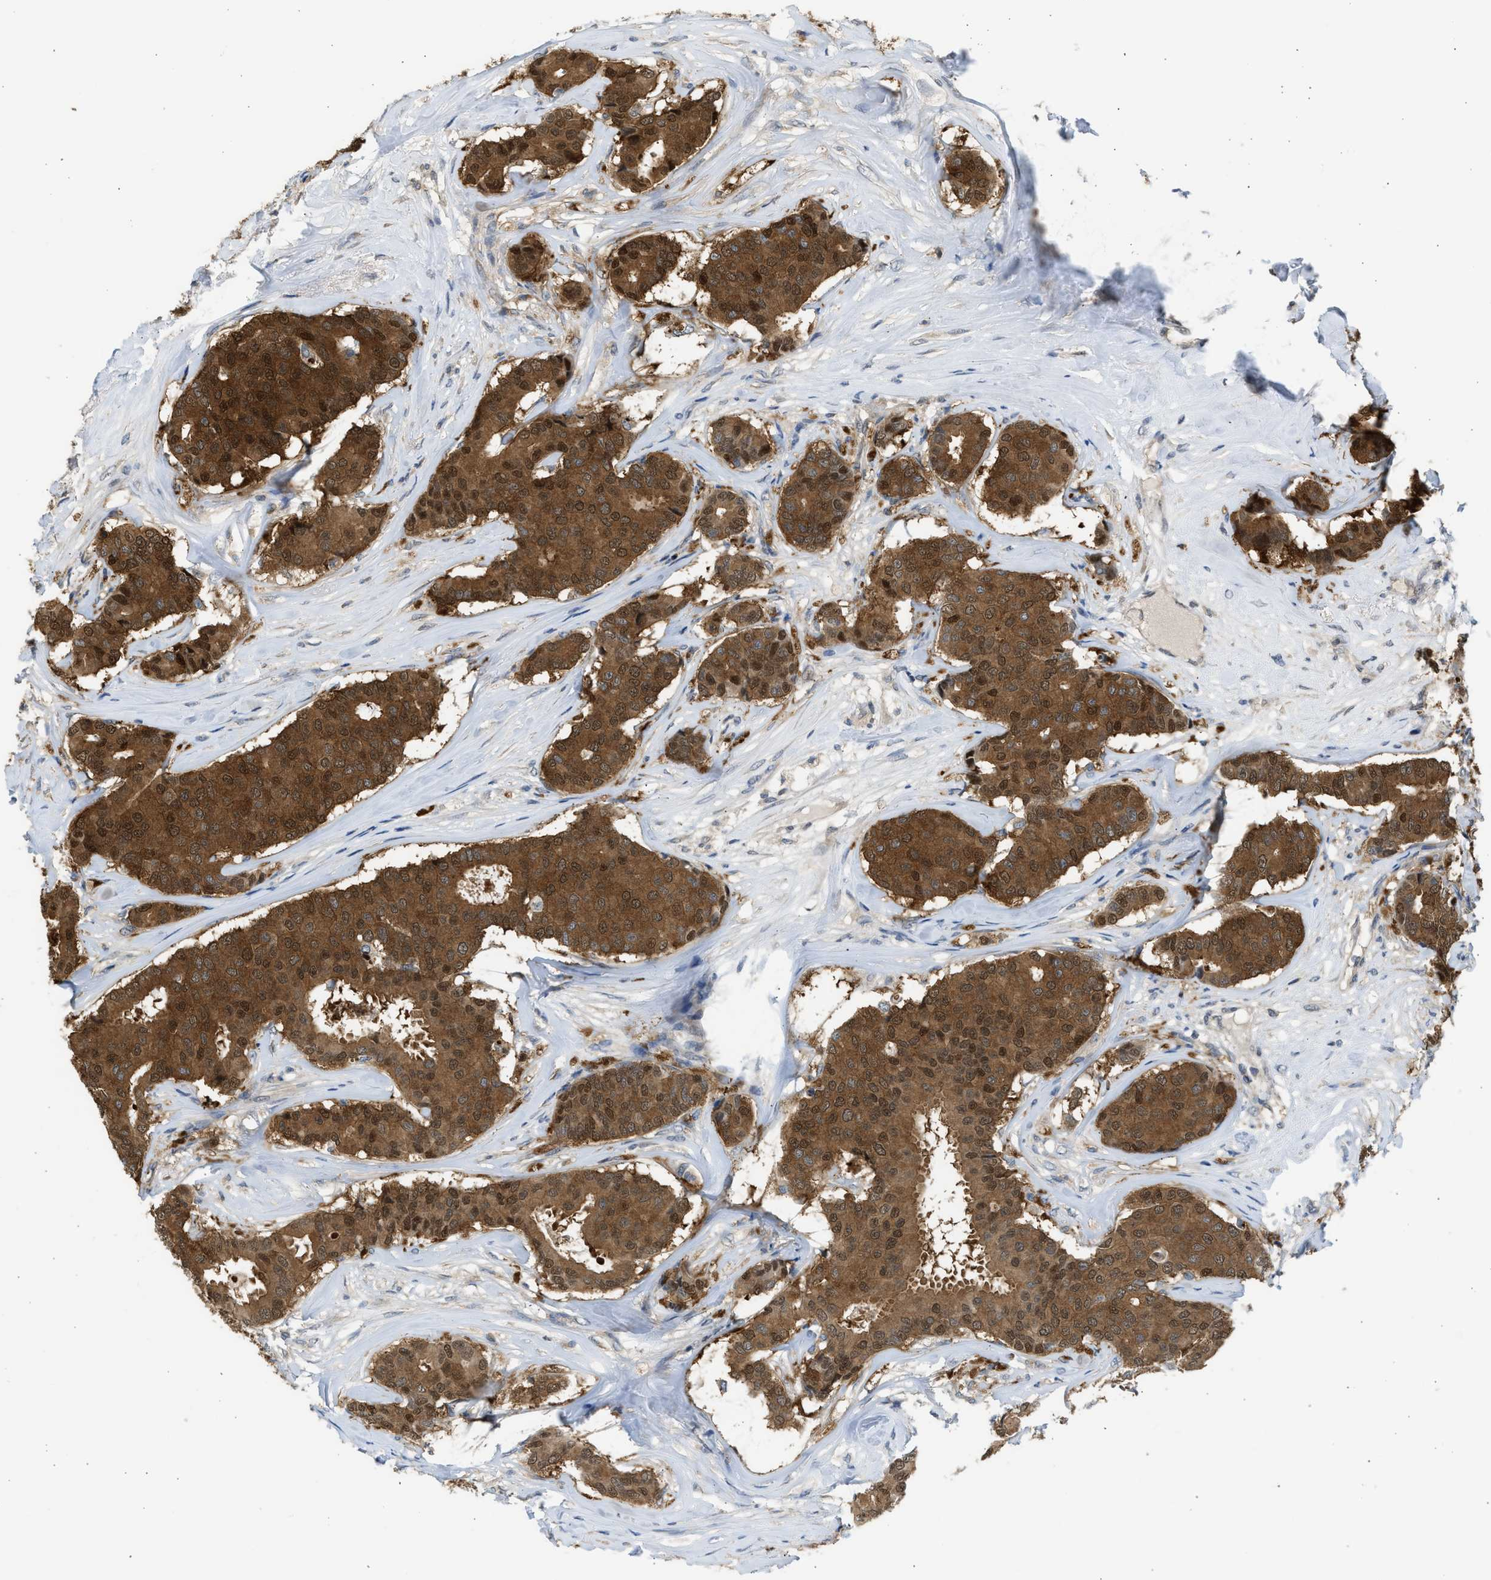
{"staining": {"intensity": "strong", "quantity": ">75%", "location": "cytoplasmic/membranous,nuclear"}, "tissue": "breast cancer", "cell_type": "Tumor cells", "image_type": "cancer", "snomed": [{"axis": "morphology", "description": "Duct carcinoma"}, {"axis": "topography", "description": "Breast"}], "caption": "This micrograph demonstrates immunohistochemistry (IHC) staining of human breast cancer, with high strong cytoplasmic/membranous and nuclear expression in about >75% of tumor cells.", "gene": "MAPK7", "patient": {"sex": "female", "age": 75}}